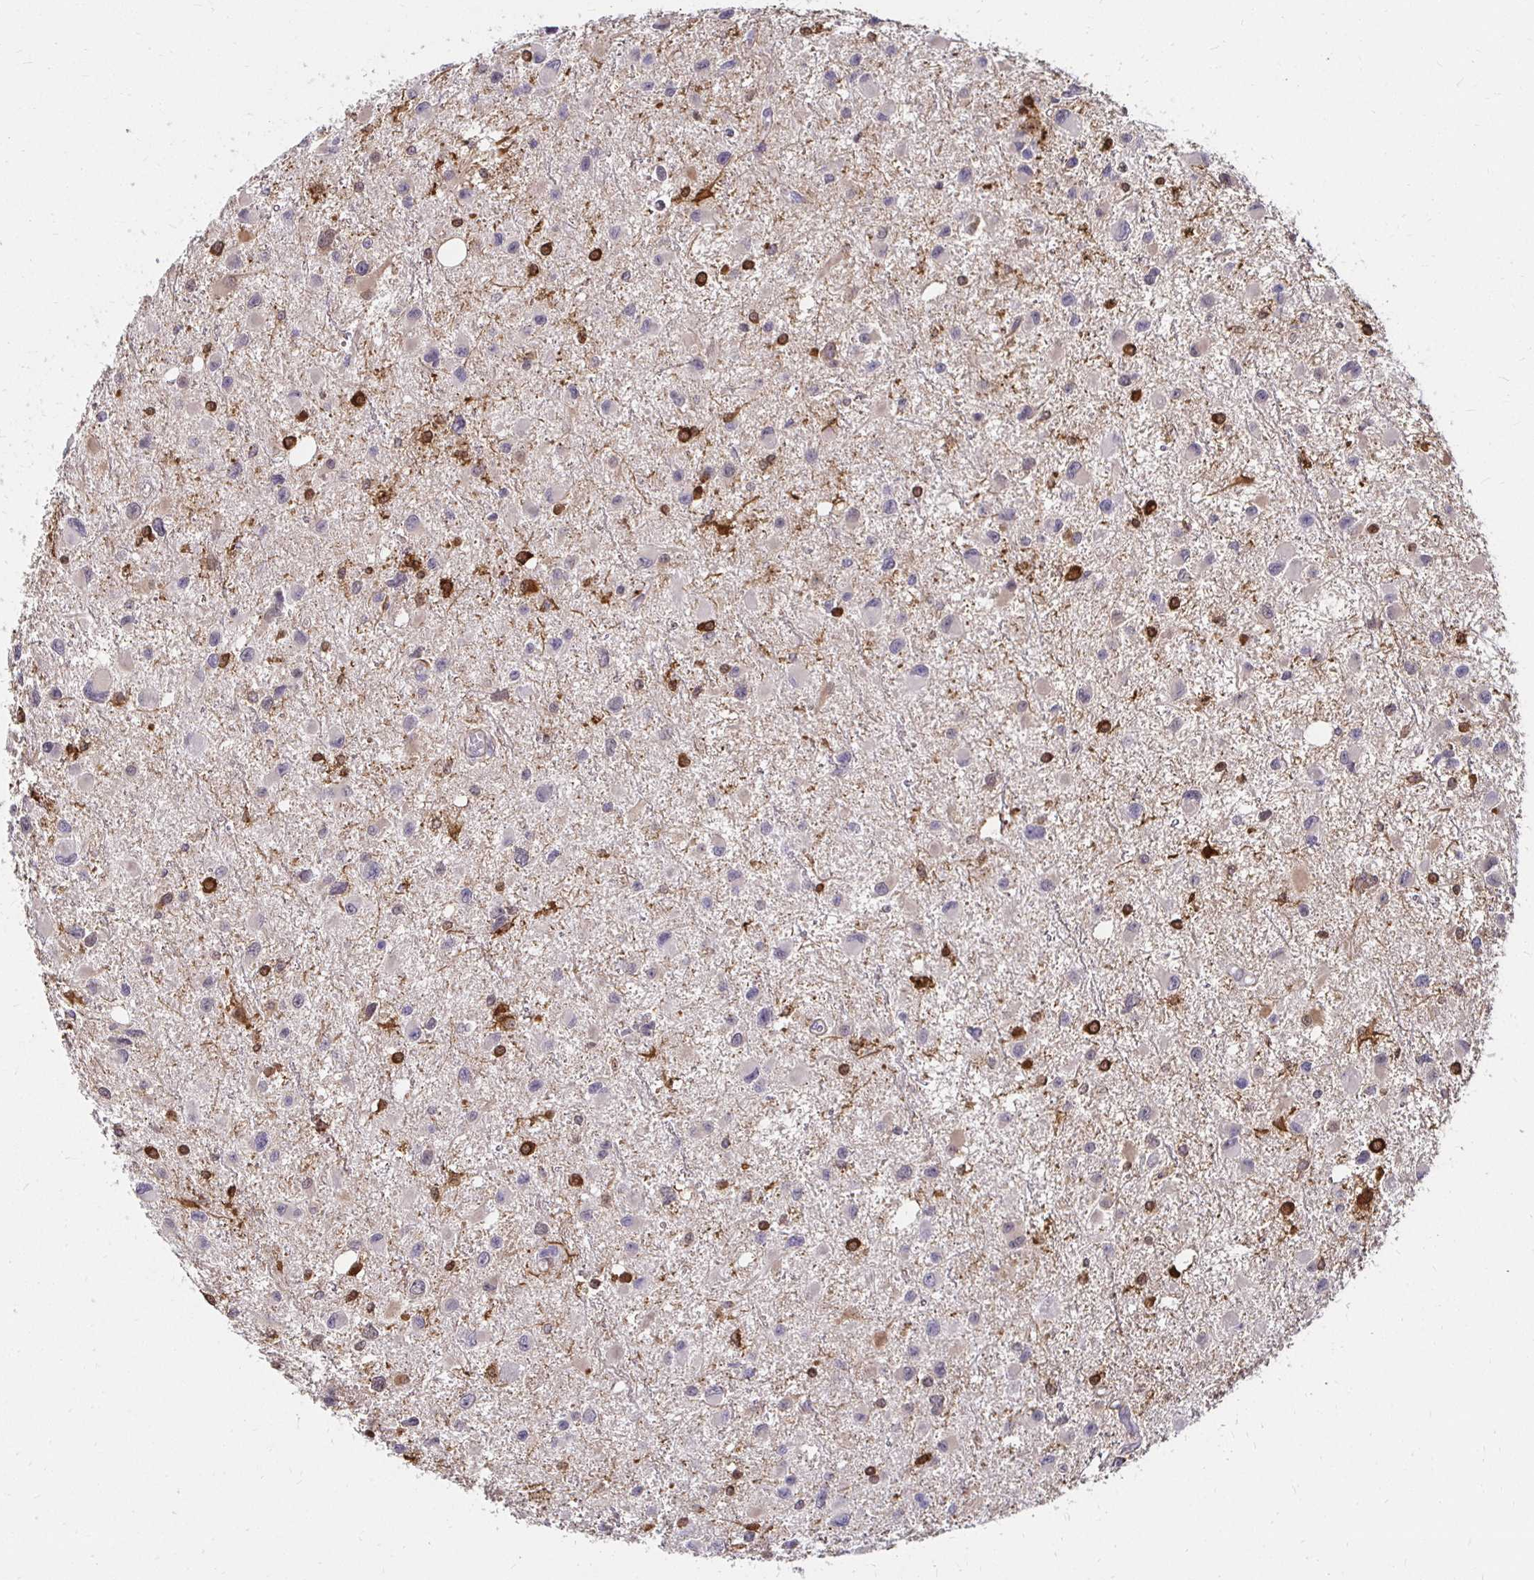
{"staining": {"intensity": "negative", "quantity": "none", "location": "none"}, "tissue": "glioma", "cell_type": "Tumor cells", "image_type": "cancer", "snomed": [{"axis": "morphology", "description": "Glioma, malignant, Low grade"}, {"axis": "topography", "description": "Brain"}], "caption": "IHC histopathology image of human glioma stained for a protein (brown), which exhibits no expression in tumor cells.", "gene": "PADI2", "patient": {"sex": "female", "age": 32}}